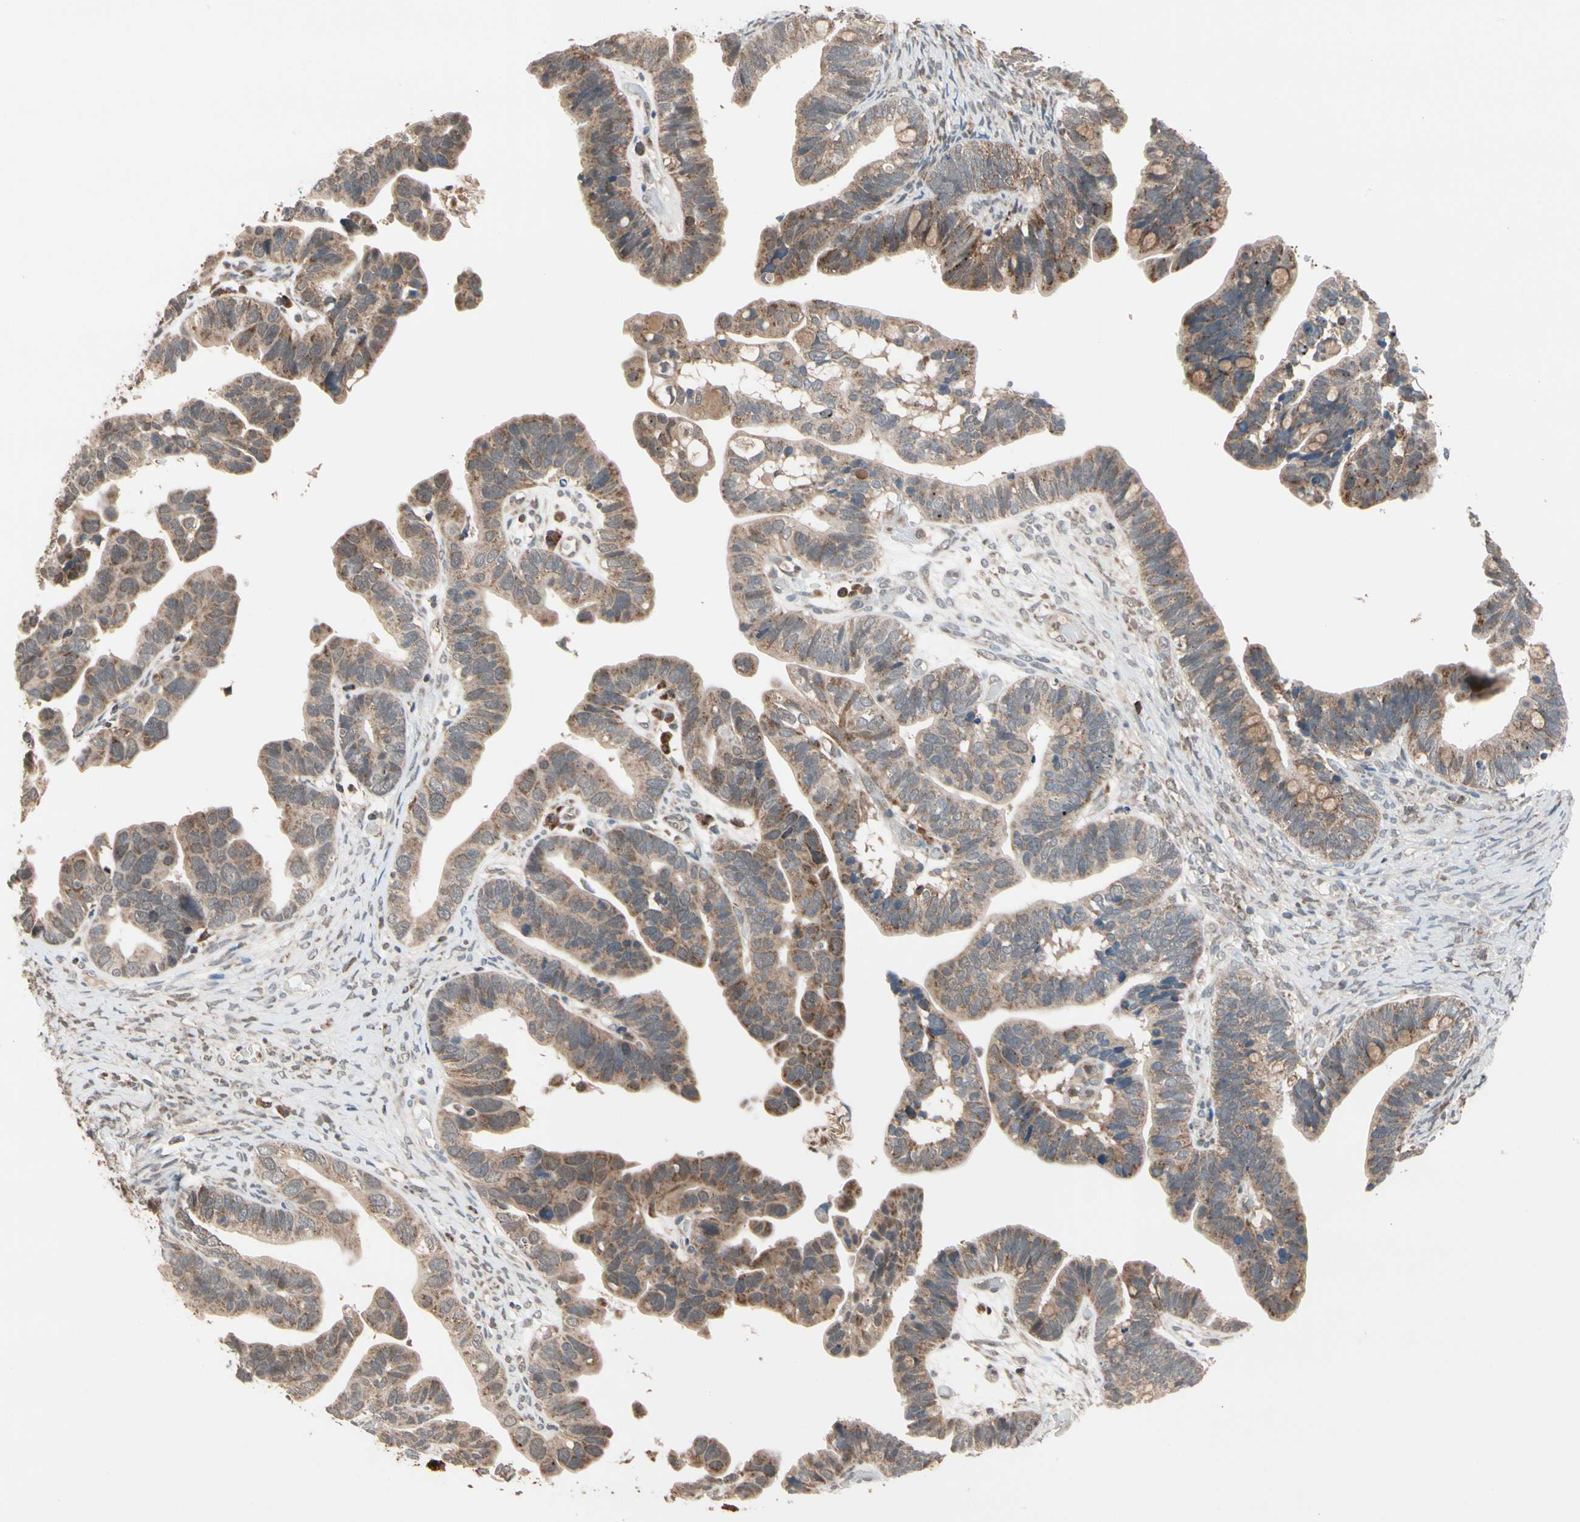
{"staining": {"intensity": "moderate", "quantity": "25%-75%", "location": "cytoplasmic/membranous"}, "tissue": "ovarian cancer", "cell_type": "Tumor cells", "image_type": "cancer", "snomed": [{"axis": "morphology", "description": "Cystadenocarcinoma, serous, NOS"}, {"axis": "topography", "description": "Ovary"}], "caption": "A brown stain highlights moderate cytoplasmic/membranous expression of a protein in serous cystadenocarcinoma (ovarian) tumor cells.", "gene": "MTHFS", "patient": {"sex": "female", "age": 56}}